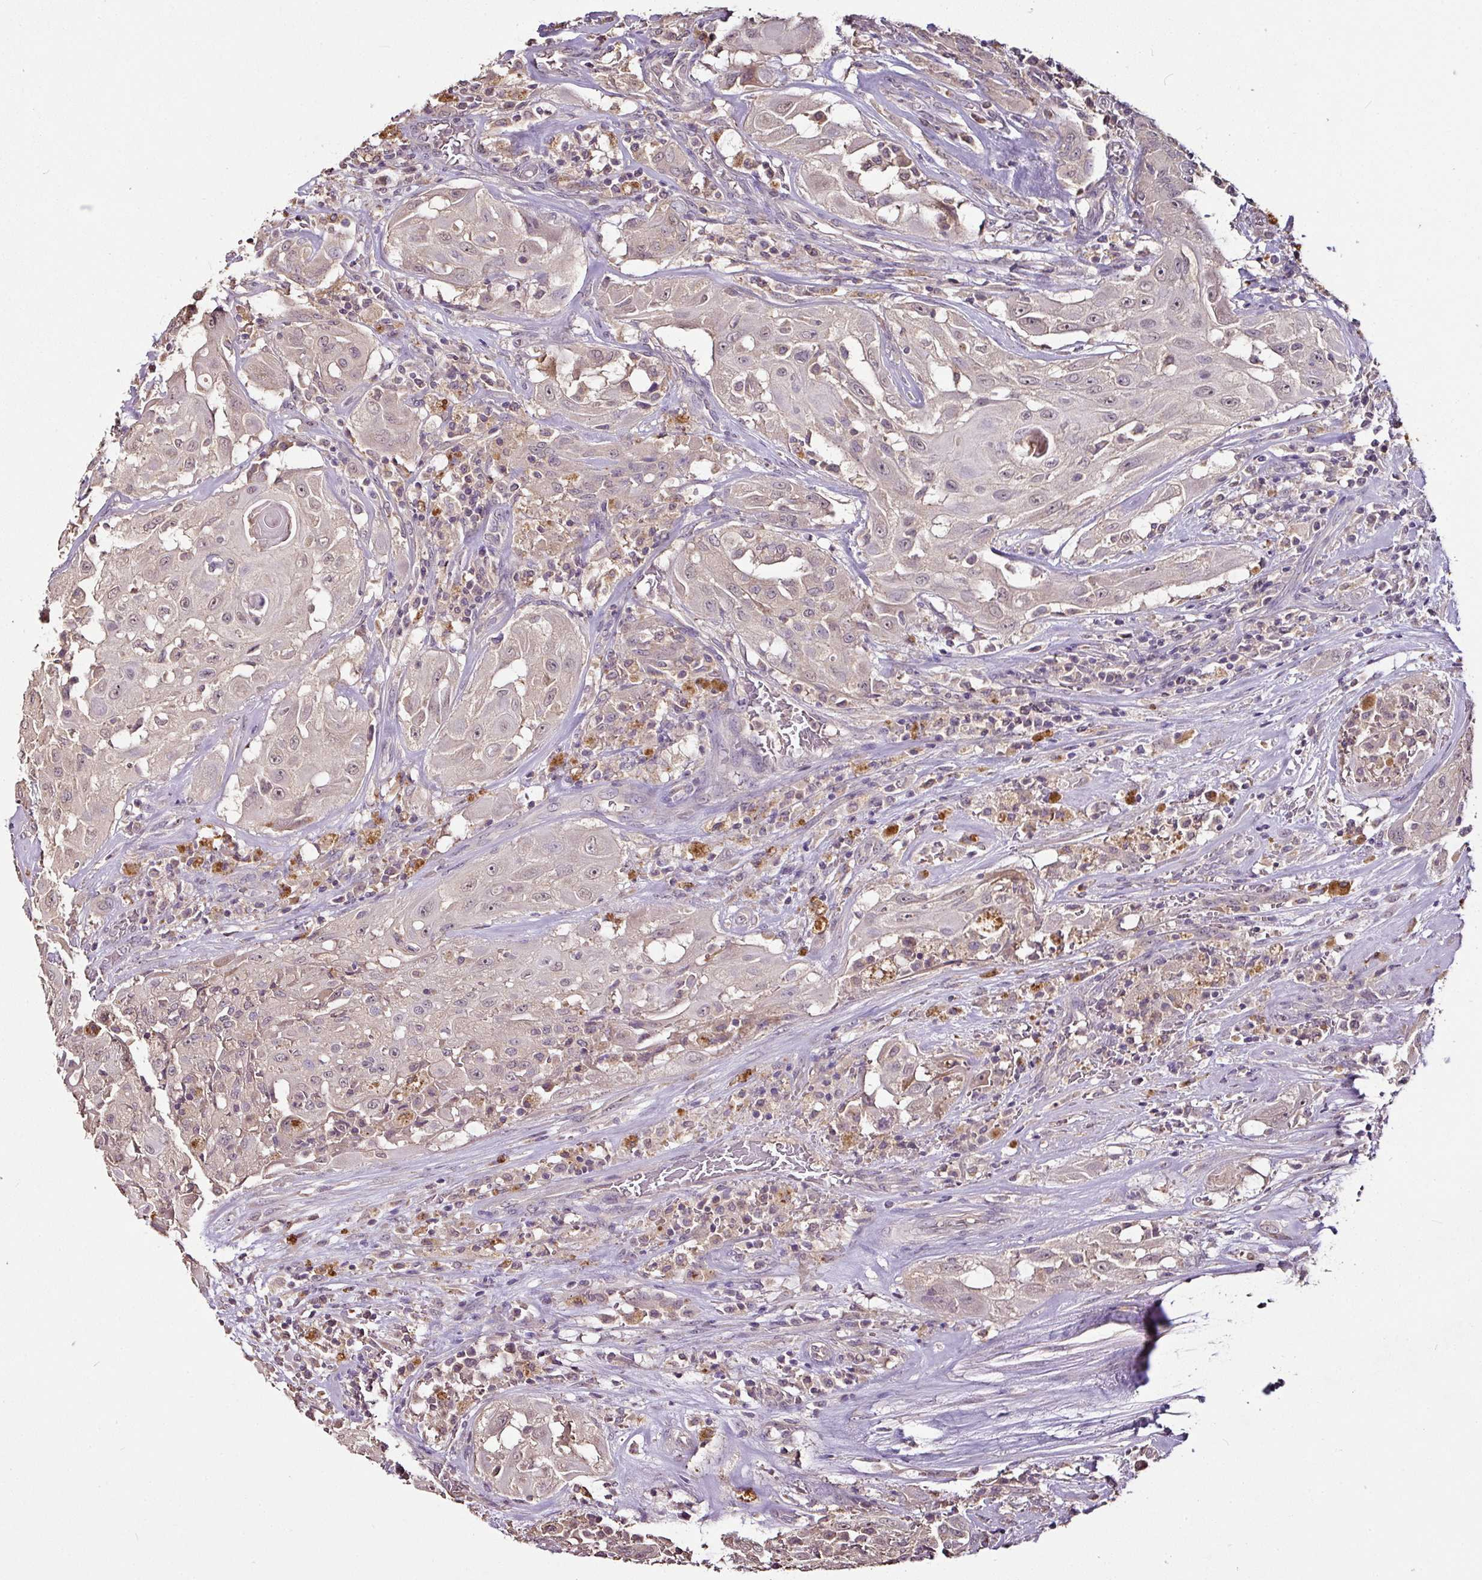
{"staining": {"intensity": "weak", "quantity": "25%-75%", "location": "nuclear"}, "tissue": "thyroid cancer", "cell_type": "Tumor cells", "image_type": "cancer", "snomed": [{"axis": "morphology", "description": "Papillary adenocarcinoma, NOS"}, {"axis": "topography", "description": "Thyroid gland"}], "caption": "Thyroid cancer stained for a protein exhibits weak nuclear positivity in tumor cells. Using DAB (brown) and hematoxylin (blue) stains, captured at high magnification using brightfield microscopy.", "gene": "RPL38", "patient": {"sex": "female", "age": 59}}